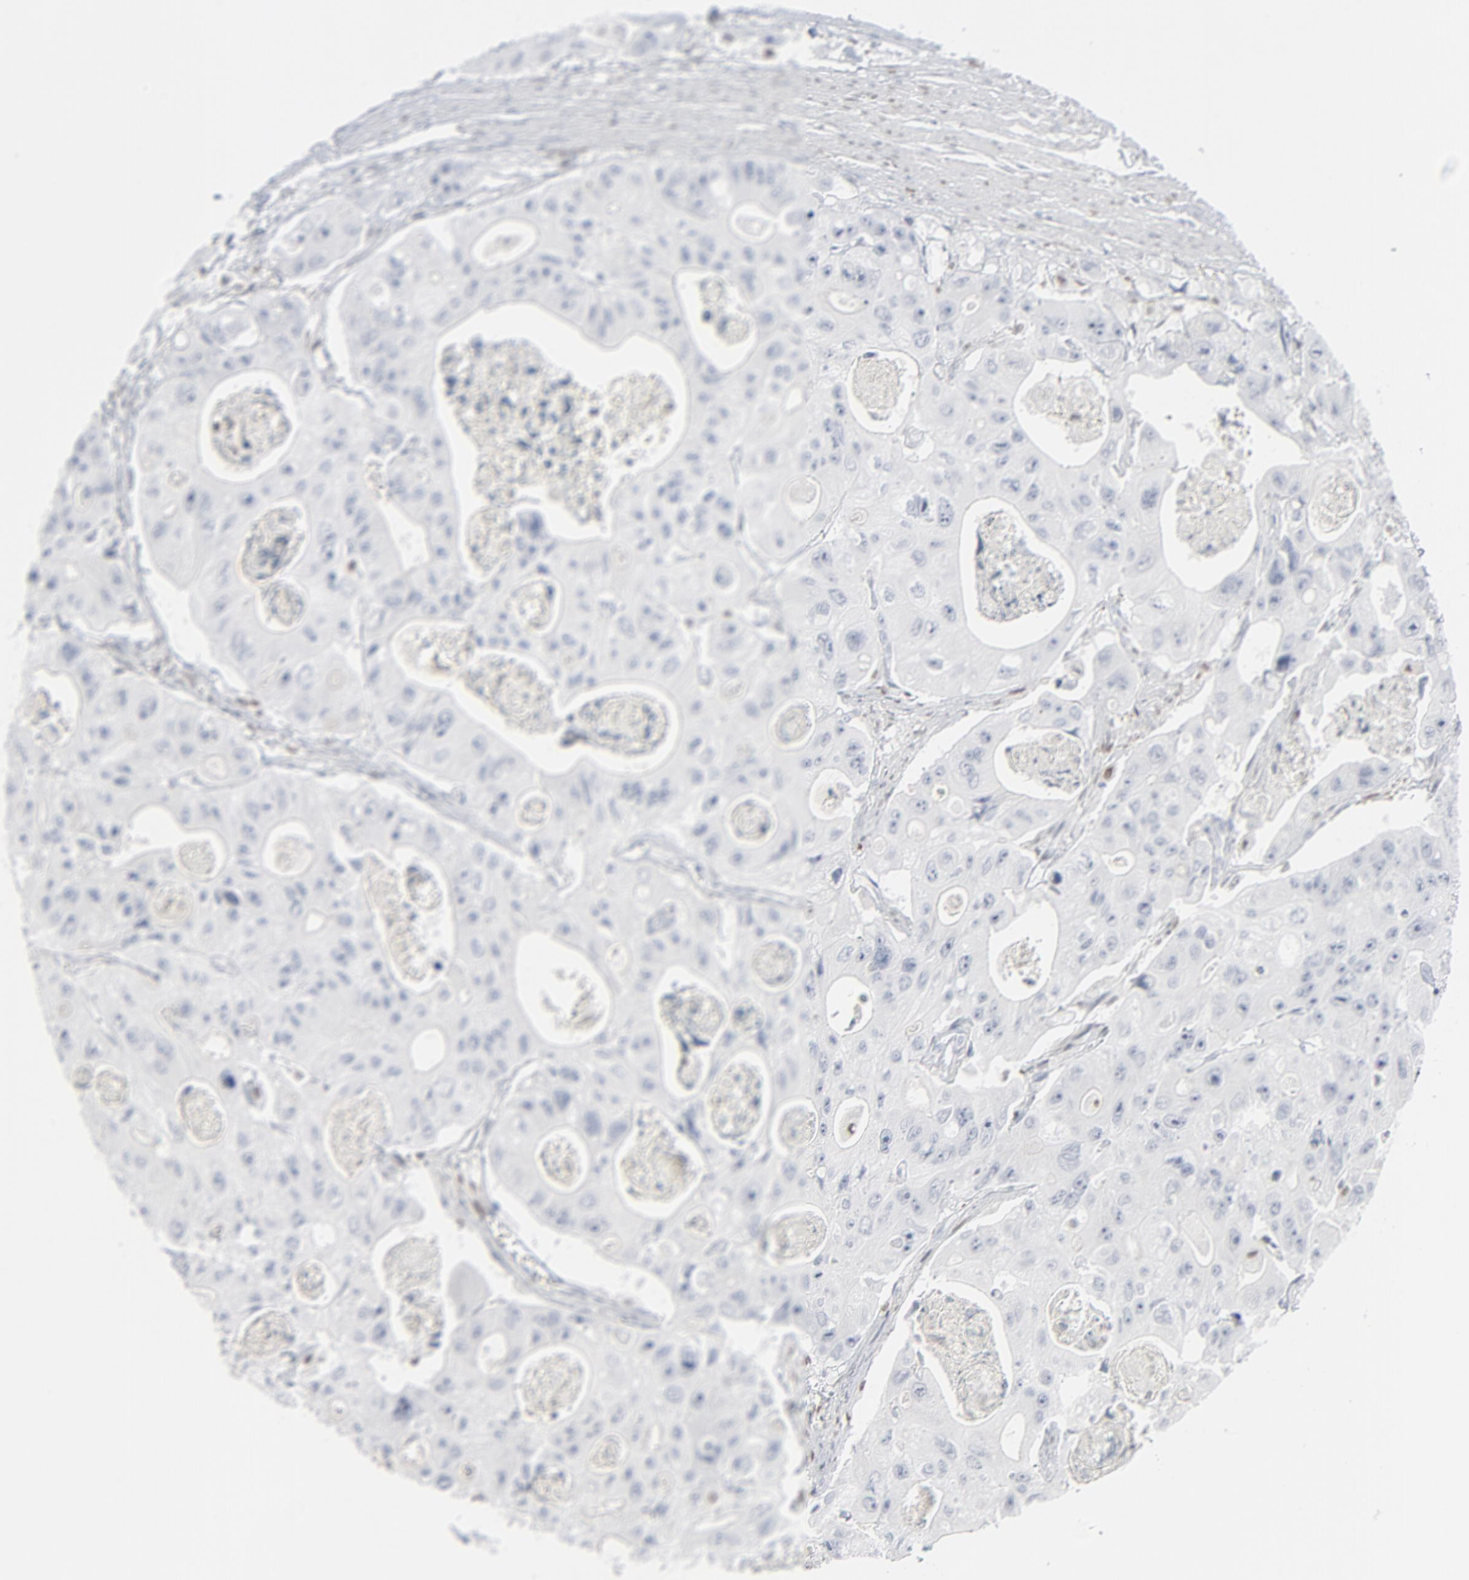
{"staining": {"intensity": "negative", "quantity": "none", "location": "none"}, "tissue": "colorectal cancer", "cell_type": "Tumor cells", "image_type": "cancer", "snomed": [{"axis": "morphology", "description": "Adenocarcinoma, NOS"}, {"axis": "topography", "description": "Rectum"}], "caption": "Tumor cells are negative for protein expression in human colorectal cancer (adenocarcinoma).", "gene": "MITF", "patient": {"sex": "female", "age": 98}}